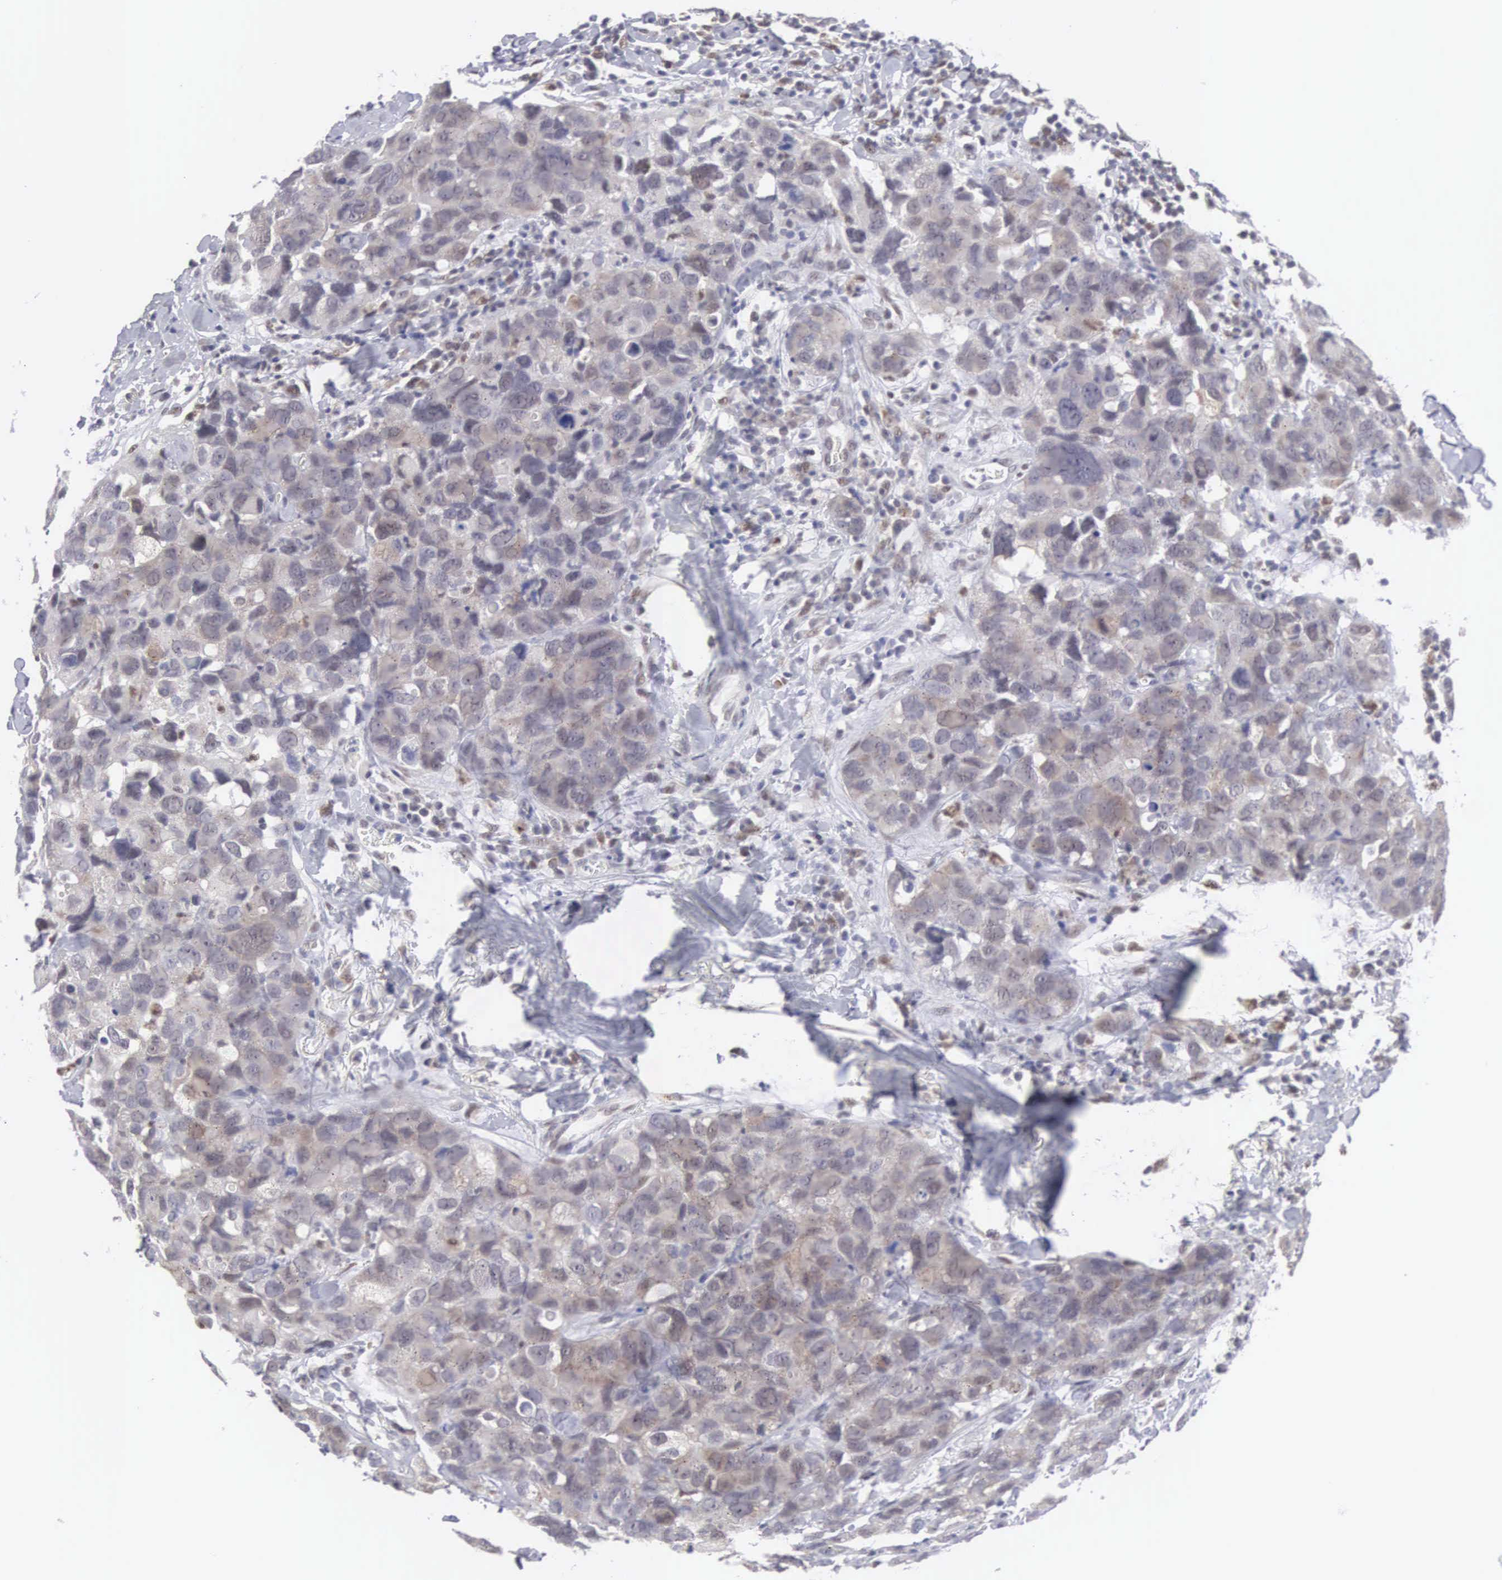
{"staining": {"intensity": "weak", "quantity": "25%-75%", "location": "cytoplasmic/membranous"}, "tissue": "breast cancer", "cell_type": "Tumor cells", "image_type": "cancer", "snomed": [{"axis": "morphology", "description": "Duct carcinoma"}, {"axis": "topography", "description": "Breast"}], "caption": "There is low levels of weak cytoplasmic/membranous expression in tumor cells of breast cancer, as demonstrated by immunohistochemical staining (brown color).", "gene": "MNAT1", "patient": {"sex": "female", "age": 91}}